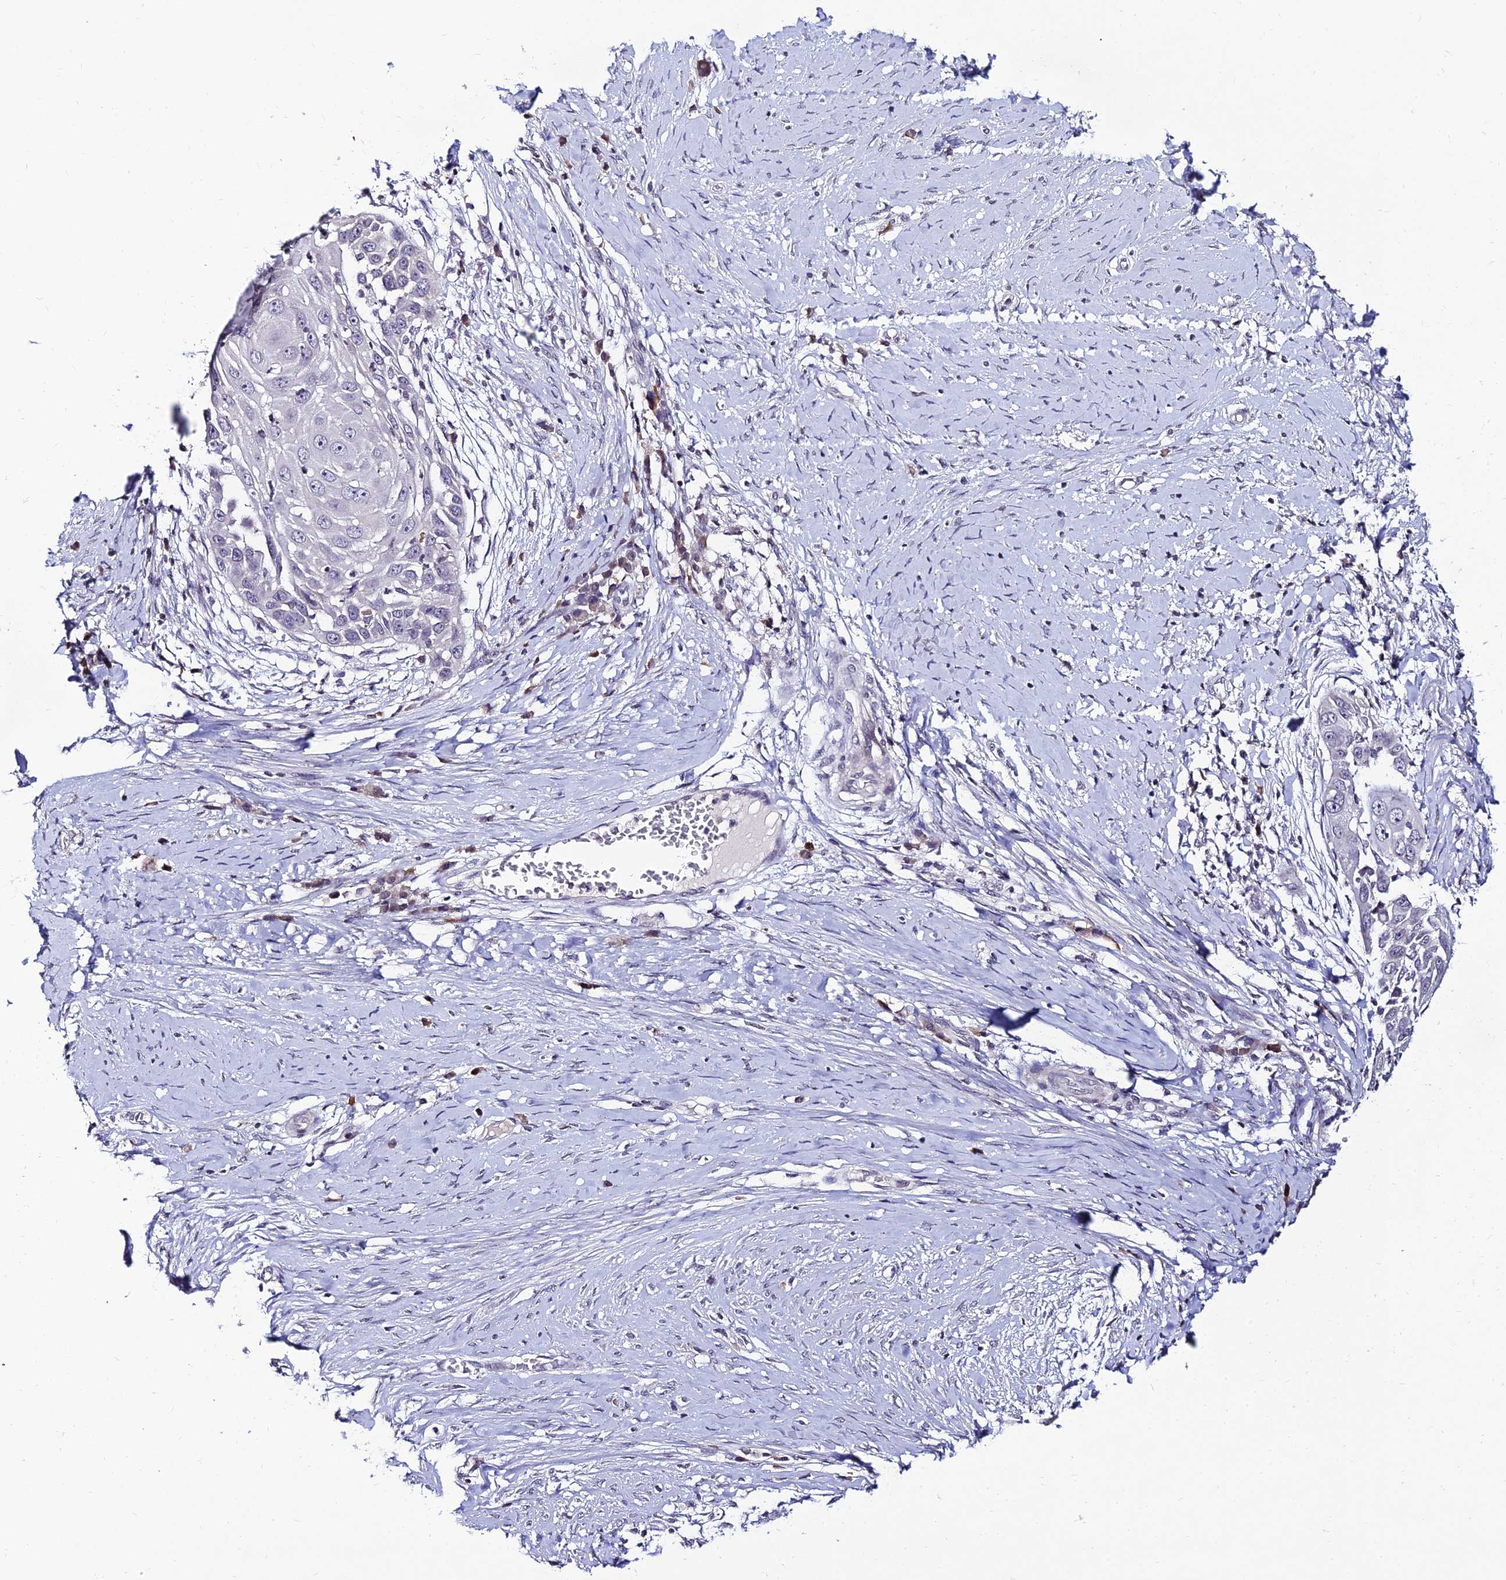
{"staining": {"intensity": "negative", "quantity": "none", "location": "none"}, "tissue": "skin cancer", "cell_type": "Tumor cells", "image_type": "cancer", "snomed": [{"axis": "morphology", "description": "Squamous cell carcinoma, NOS"}, {"axis": "topography", "description": "Skin"}], "caption": "DAB immunohistochemical staining of skin cancer exhibits no significant positivity in tumor cells. (IHC, brightfield microscopy, high magnification).", "gene": "CDNF", "patient": {"sex": "female", "age": 44}}